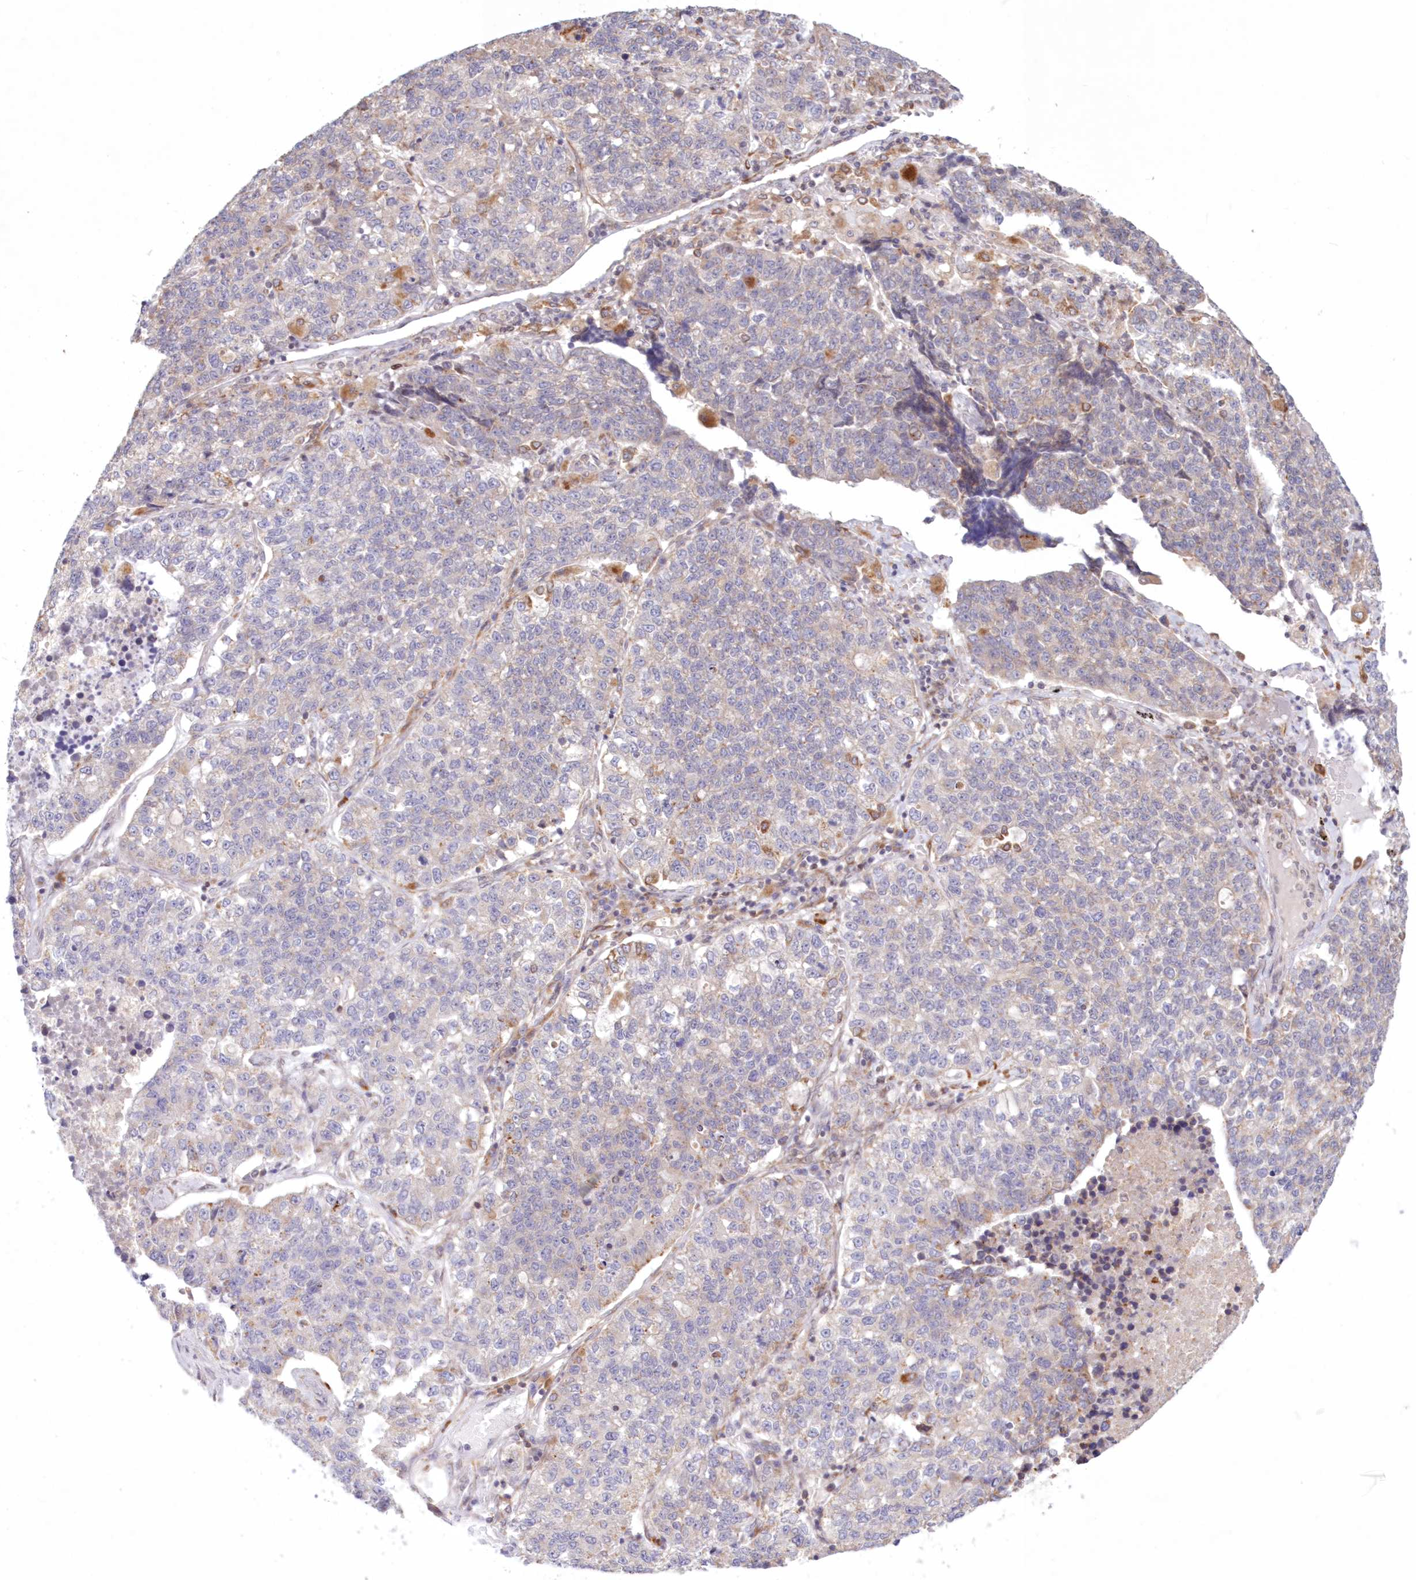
{"staining": {"intensity": "negative", "quantity": "none", "location": "none"}, "tissue": "lung cancer", "cell_type": "Tumor cells", "image_type": "cancer", "snomed": [{"axis": "morphology", "description": "Adenocarcinoma, NOS"}, {"axis": "topography", "description": "Lung"}], "caption": "Tumor cells are negative for brown protein staining in adenocarcinoma (lung).", "gene": "PCYOX1L", "patient": {"sex": "male", "age": 49}}